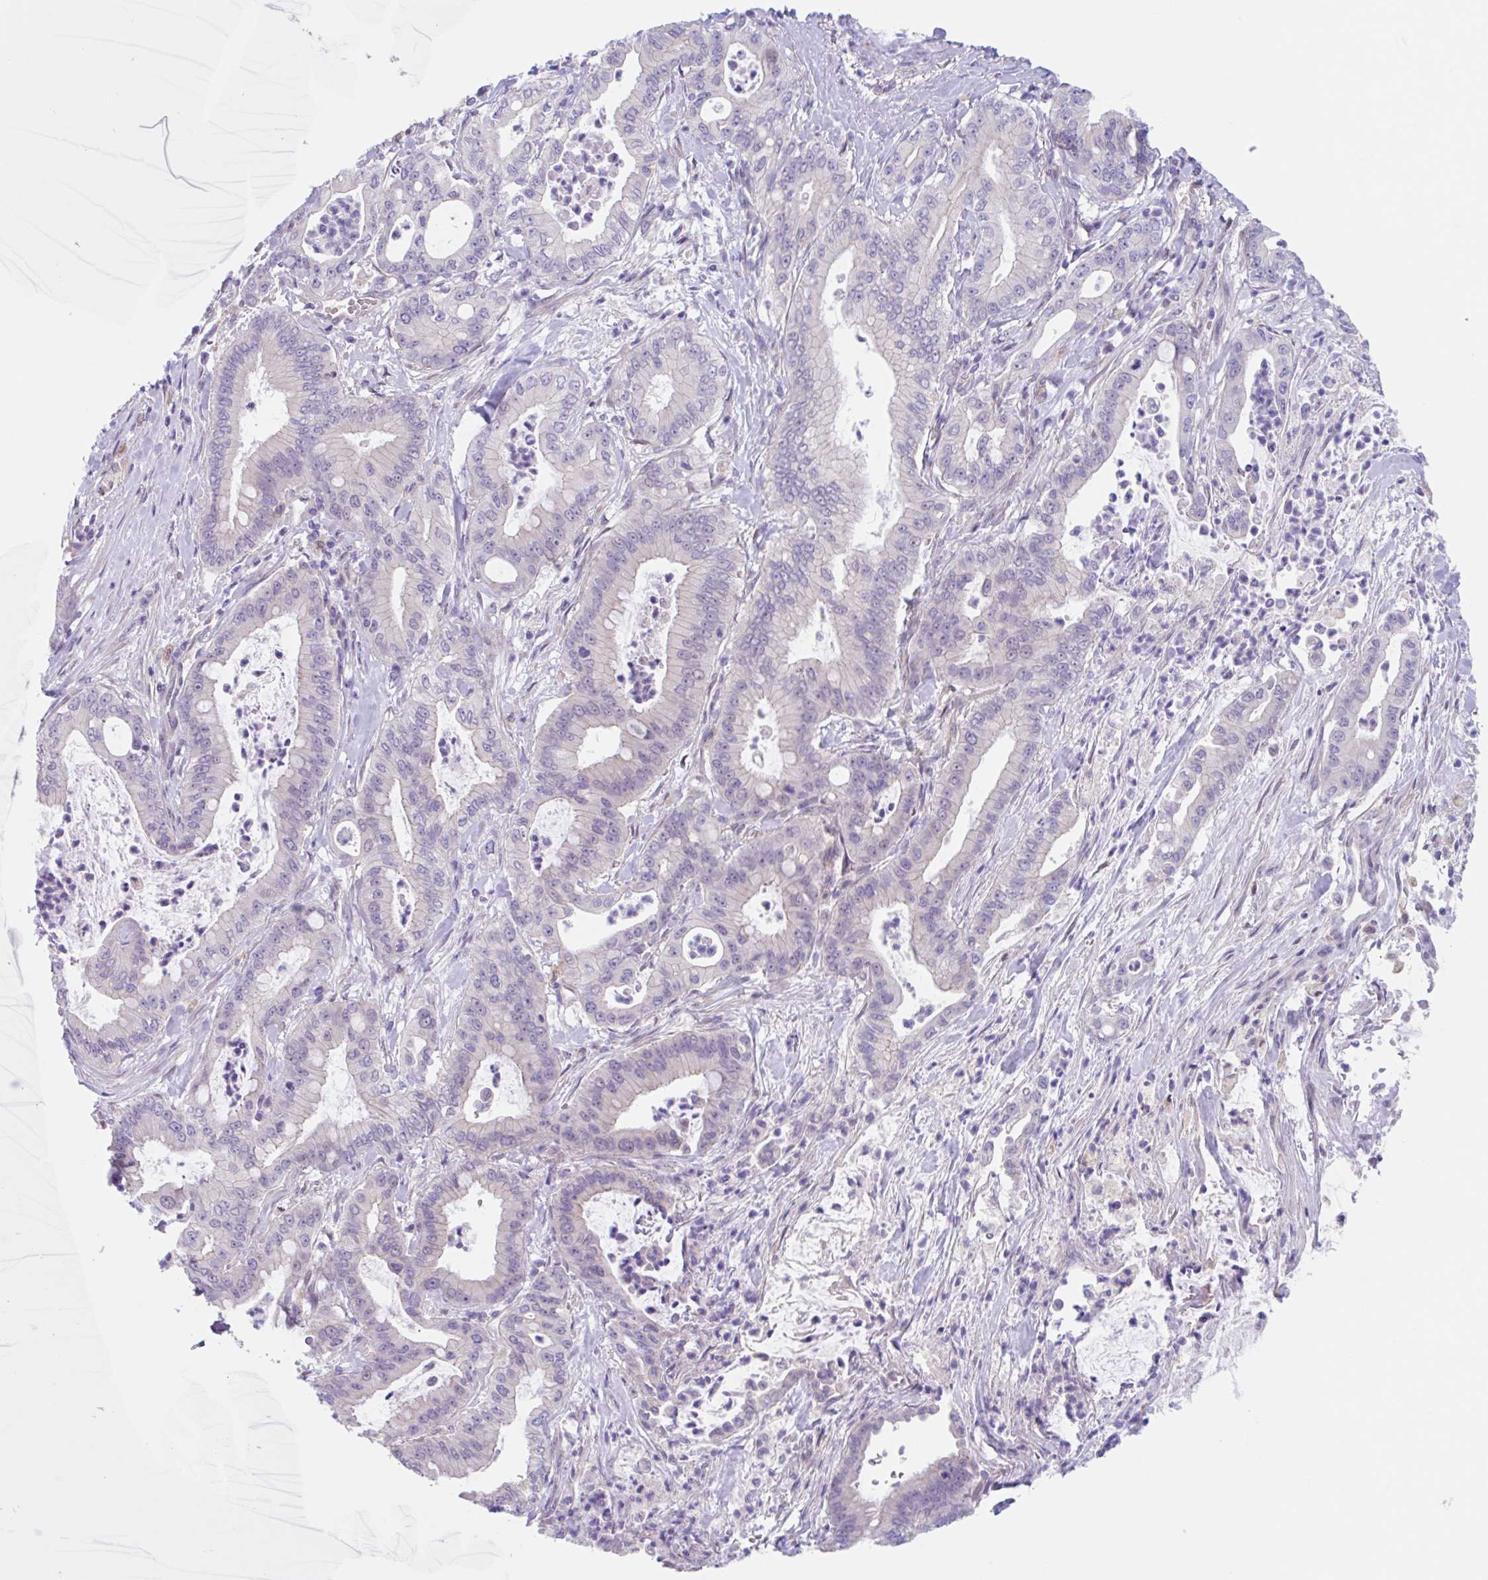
{"staining": {"intensity": "negative", "quantity": "none", "location": "none"}, "tissue": "pancreatic cancer", "cell_type": "Tumor cells", "image_type": "cancer", "snomed": [{"axis": "morphology", "description": "Adenocarcinoma, NOS"}, {"axis": "topography", "description": "Pancreas"}], "caption": "Tumor cells show no significant positivity in pancreatic cancer.", "gene": "TMEM86A", "patient": {"sex": "male", "age": 71}}